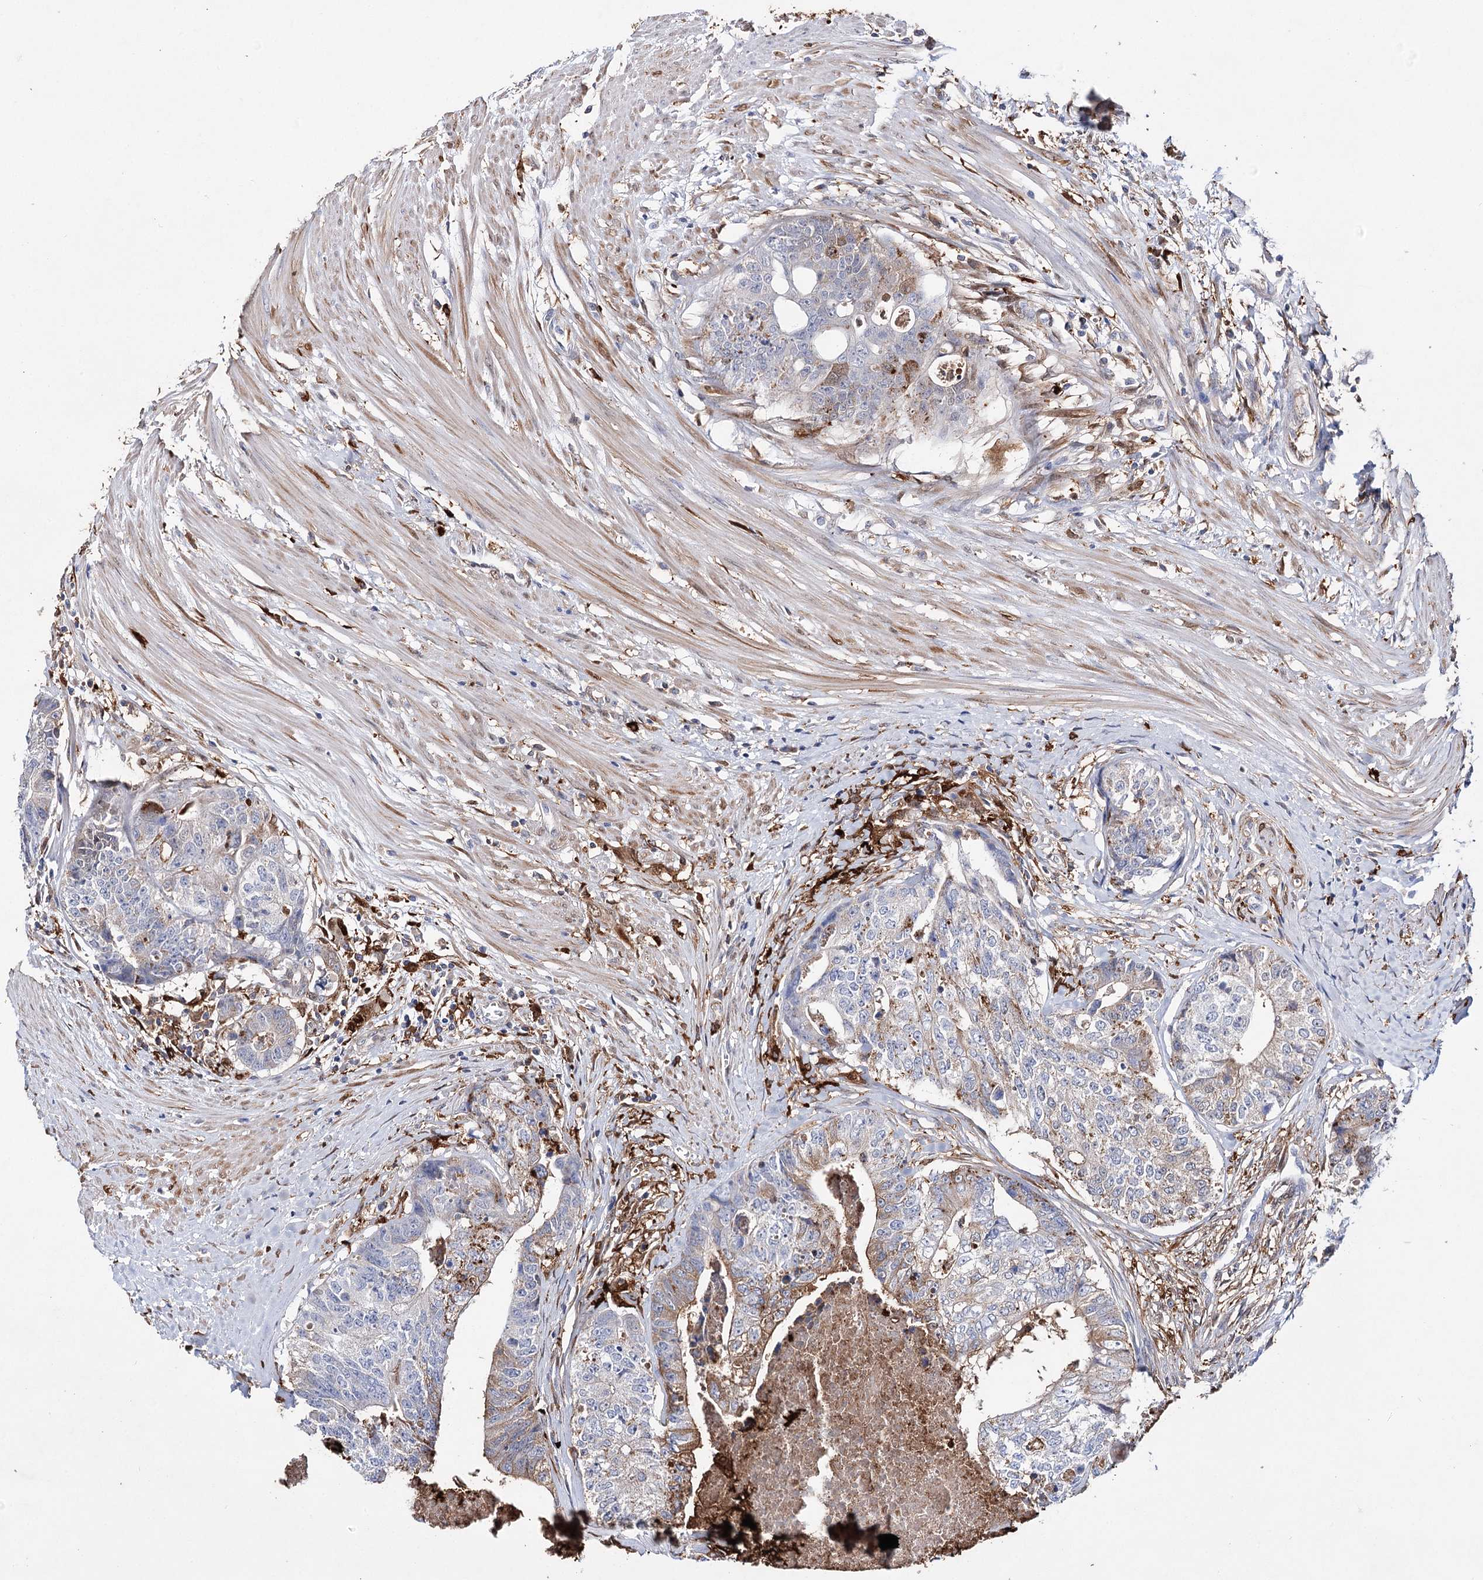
{"staining": {"intensity": "moderate", "quantity": "25%-75%", "location": "cytoplasmic/membranous"}, "tissue": "colorectal cancer", "cell_type": "Tumor cells", "image_type": "cancer", "snomed": [{"axis": "morphology", "description": "Adenocarcinoma, NOS"}, {"axis": "topography", "description": "Colon"}], "caption": "Immunohistochemistry (IHC) (DAB) staining of adenocarcinoma (colorectal) shows moderate cytoplasmic/membranous protein expression in about 25%-75% of tumor cells.", "gene": "CFAP46", "patient": {"sex": "female", "age": 67}}